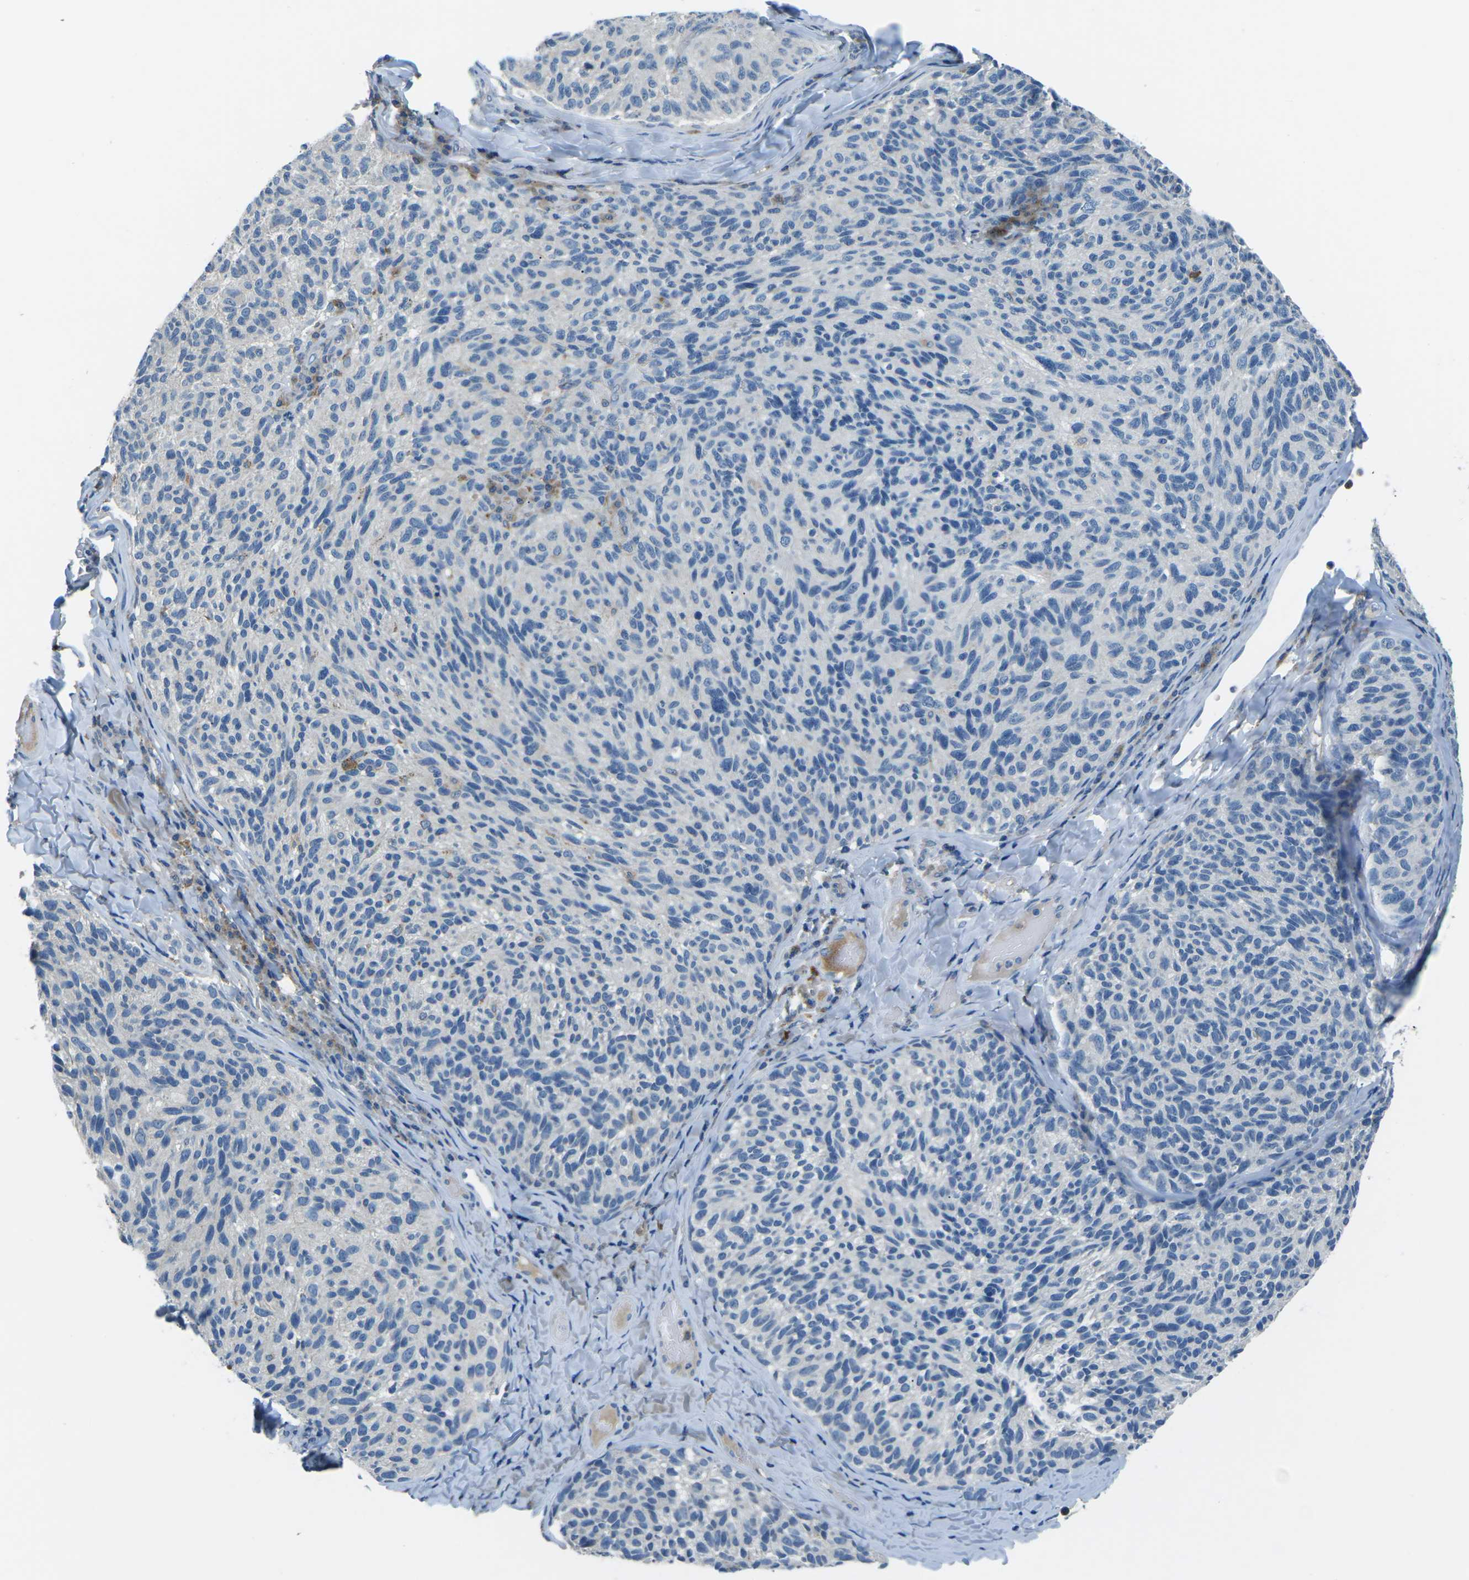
{"staining": {"intensity": "negative", "quantity": "none", "location": "none"}, "tissue": "melanoma", "cell_type": "Tumor cells", "image_type": "cancer", "snomed": [{"axis": "morphology", "description": "Malignant melanoma, NOS"}, {"axis": "topography", "description": "Skin"}], "caption": "Immunohistochemistry (IHC) micrograph of human malignant melanoma stained for a protein (brown), which shows no expression in tumor cells. (Brightfield microscopy of DAB (3,3'-diaminobenzidine) immunohistochemistry at high magnification).", "gene": "CD1D", "patient": {"sex": "female", "age": 73}}